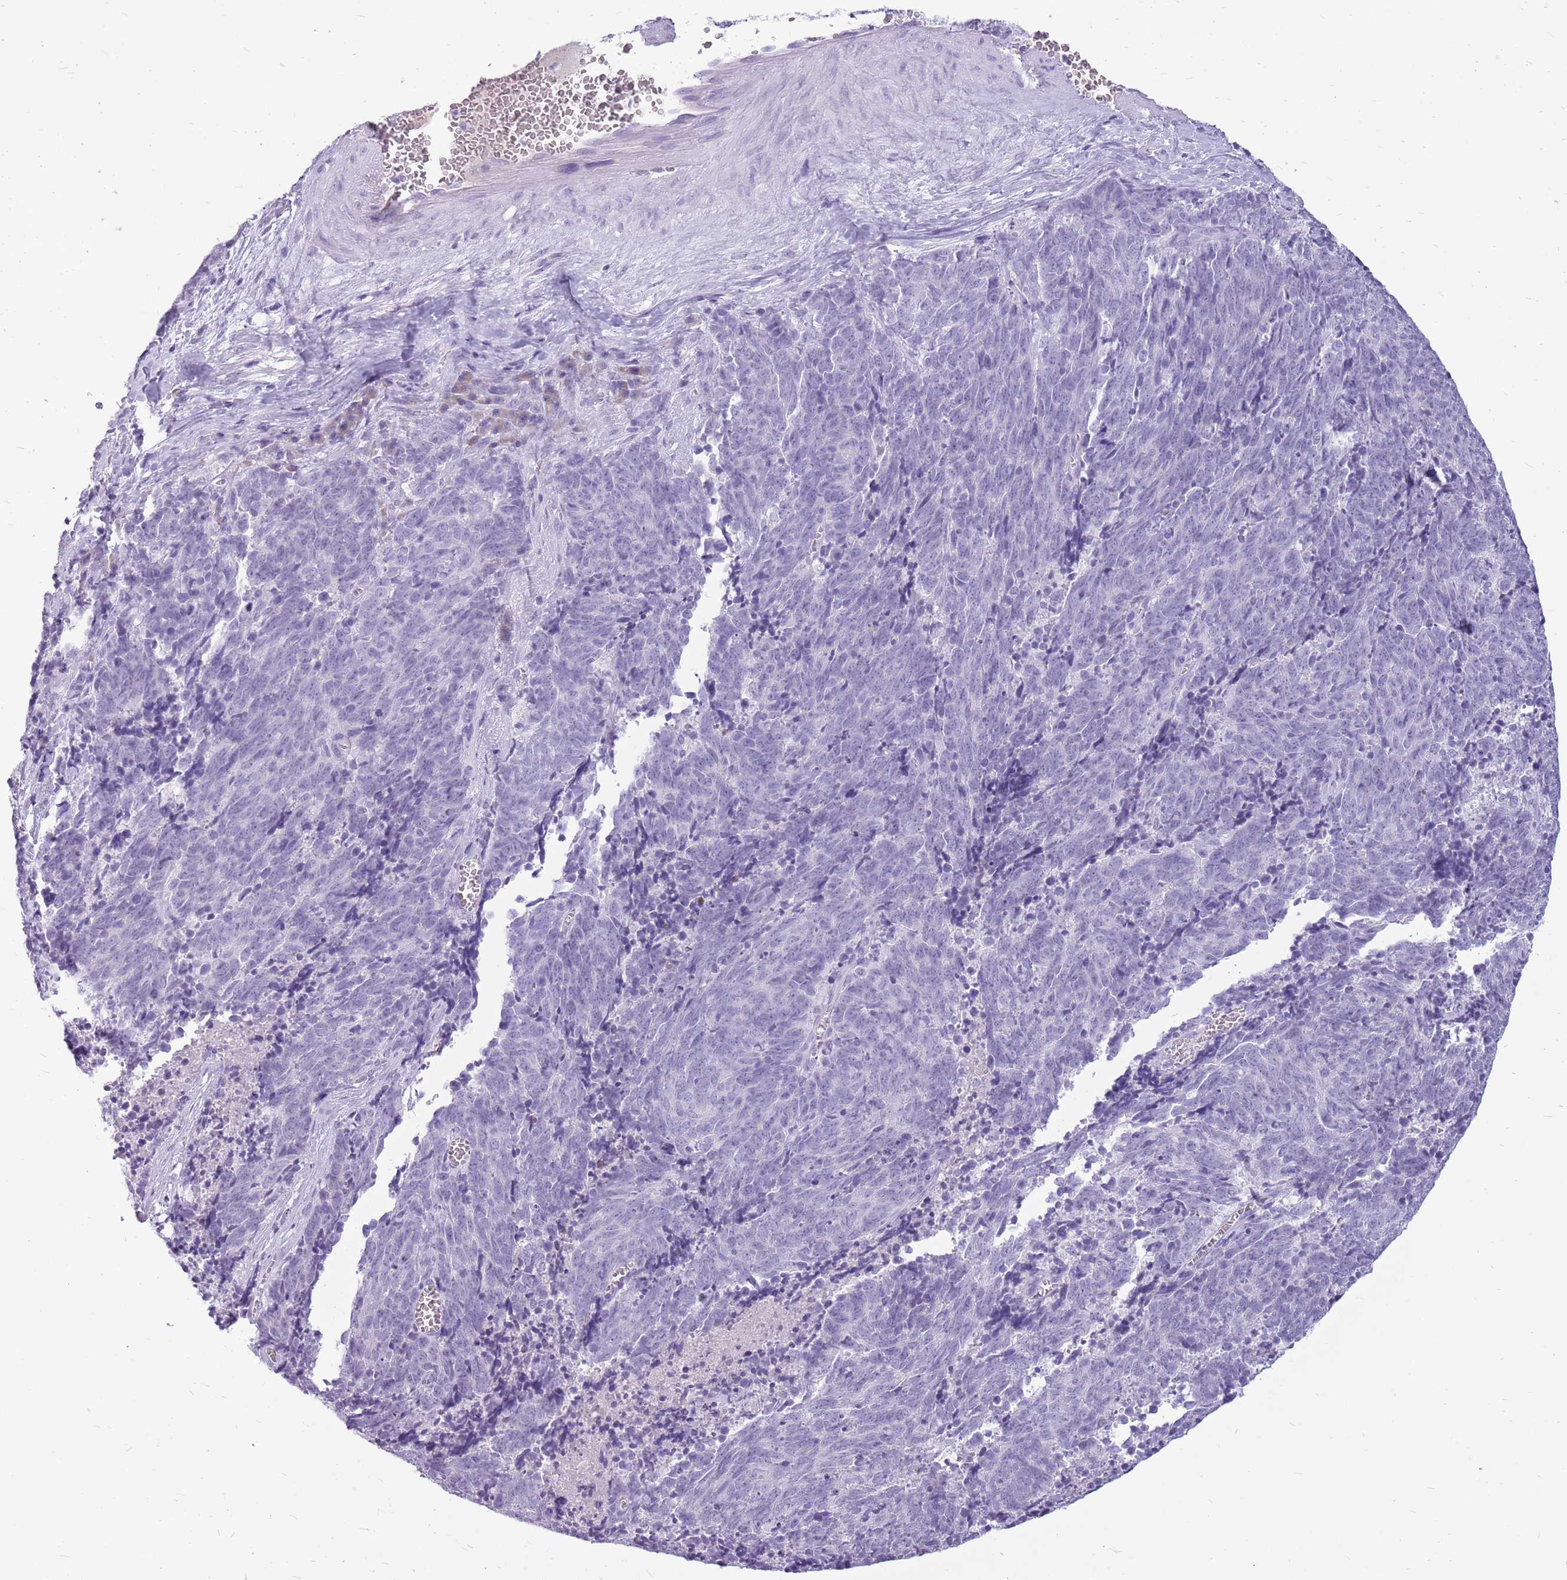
{"staining": {"intensity": "negative", "quantity": "none", "location": "none"}, "tissue": "cervical cancer", "cell_type": "Tumor cells", "image_type": "cancer", "snomed": [{"axis": "morphology", "description": "Squamous cell carcinoma, NOS"}, {"axis": "topography", "description": "Cervix"}], "caption": "Immunohistochemistry of human cervical cancer (squamous cell carcinoma) reveals no staining in tumor cells.", "gene": "ZNF425", "patient": {"sex": "female", "age": 29}}